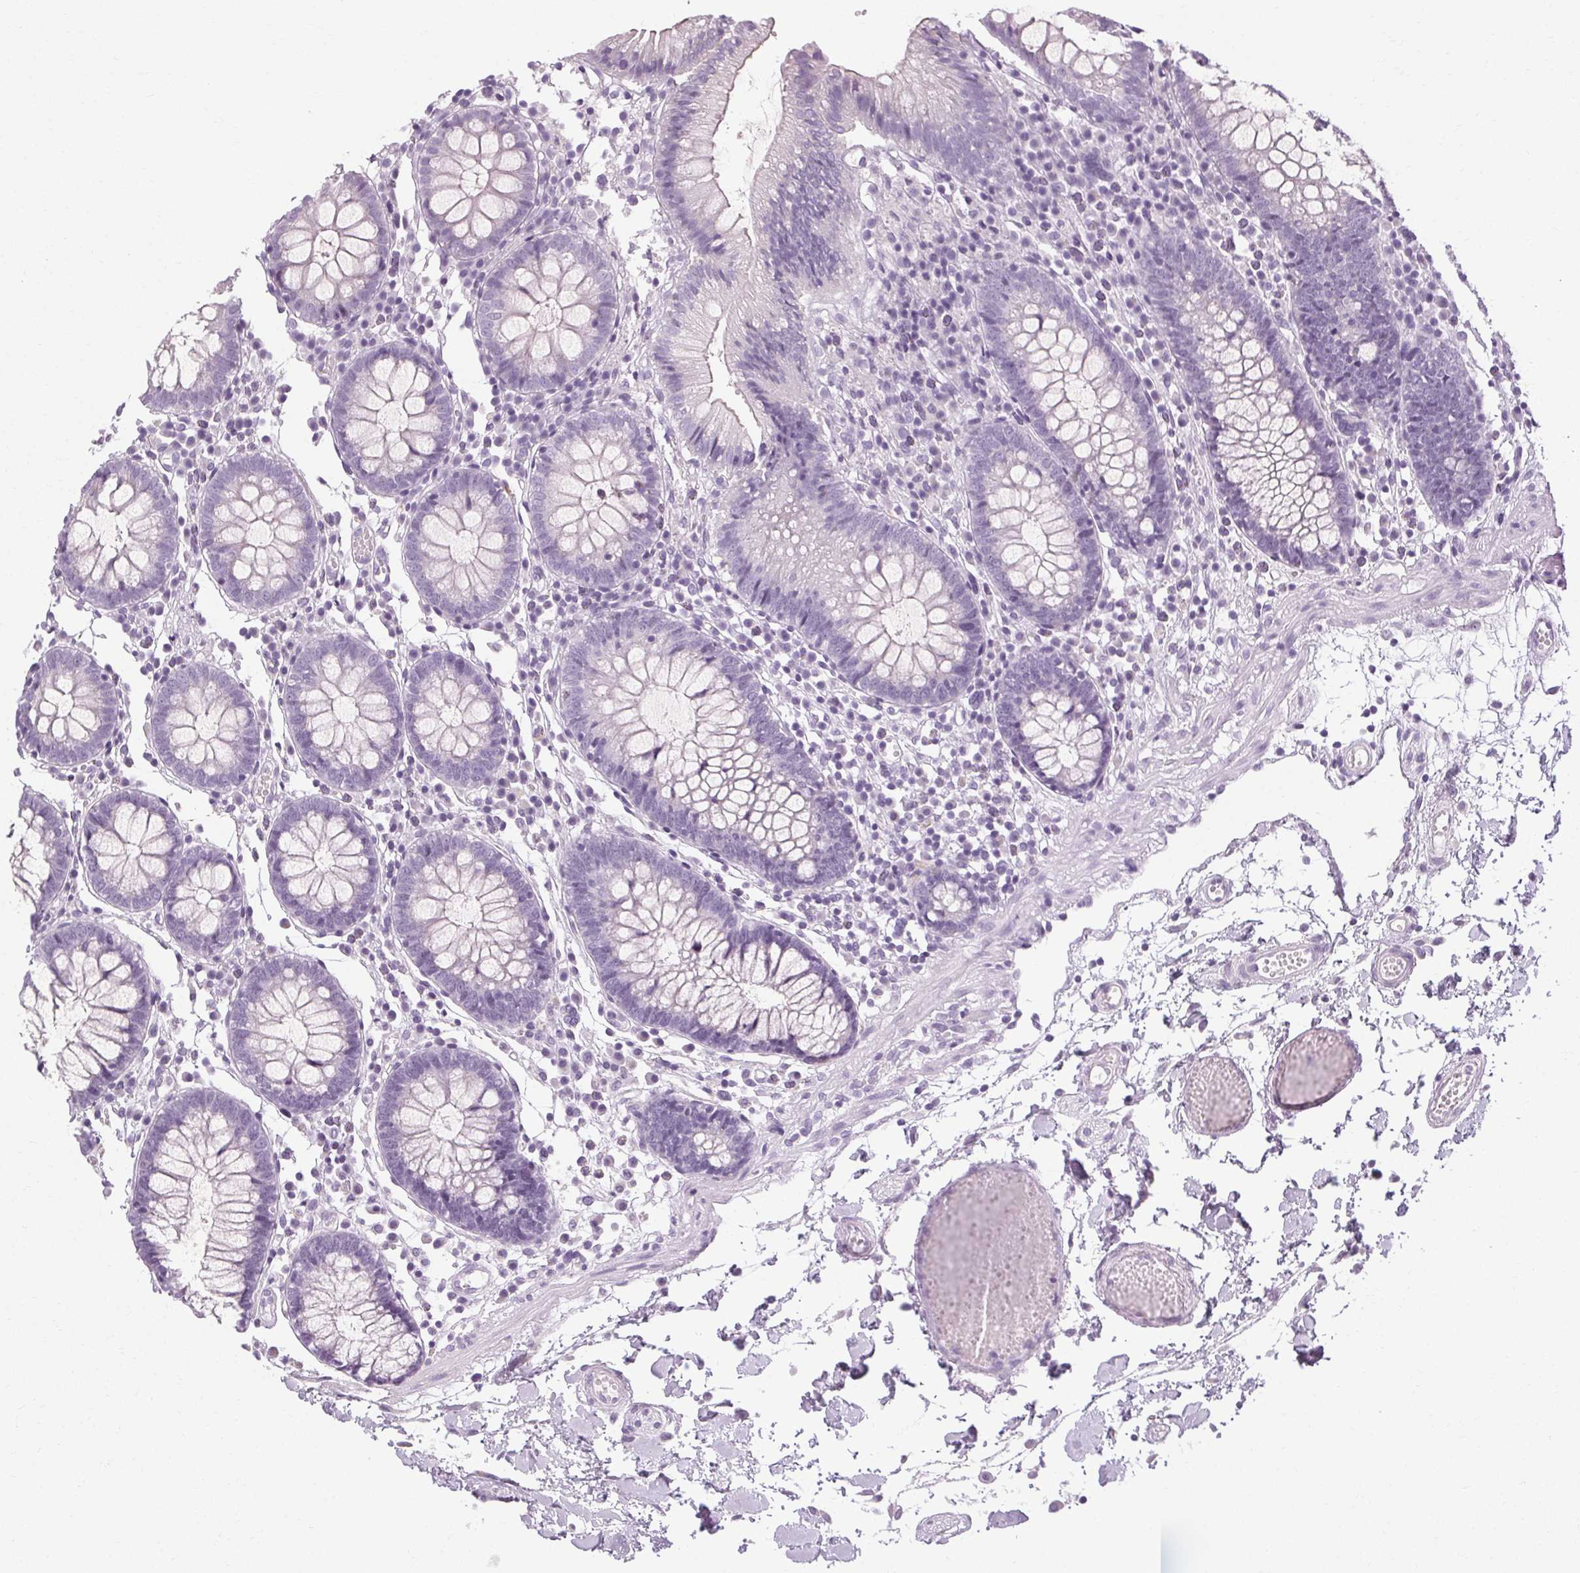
{"staining": {"intensity": "negative", "quantity": "none", "location": "none"}, "tissue": "colon", "cell_type": "Endothelial cells", "image_type": "normal", "snomed": [{"axis": "morphology", "description": "Normal tissue, NOS"}, {"axis": "morphology", "description": "Adenocarcinoma, NOS"}, {"axis": "topography", "description": "Colon"}], "caption": "An image of human colon is negative for staining in endothelial cells. (Immunohistochemistry (ihc), brightfield microscopy, high magnification).", "gene": "POMC", "patient": {"sex": "male", "age": 83}}